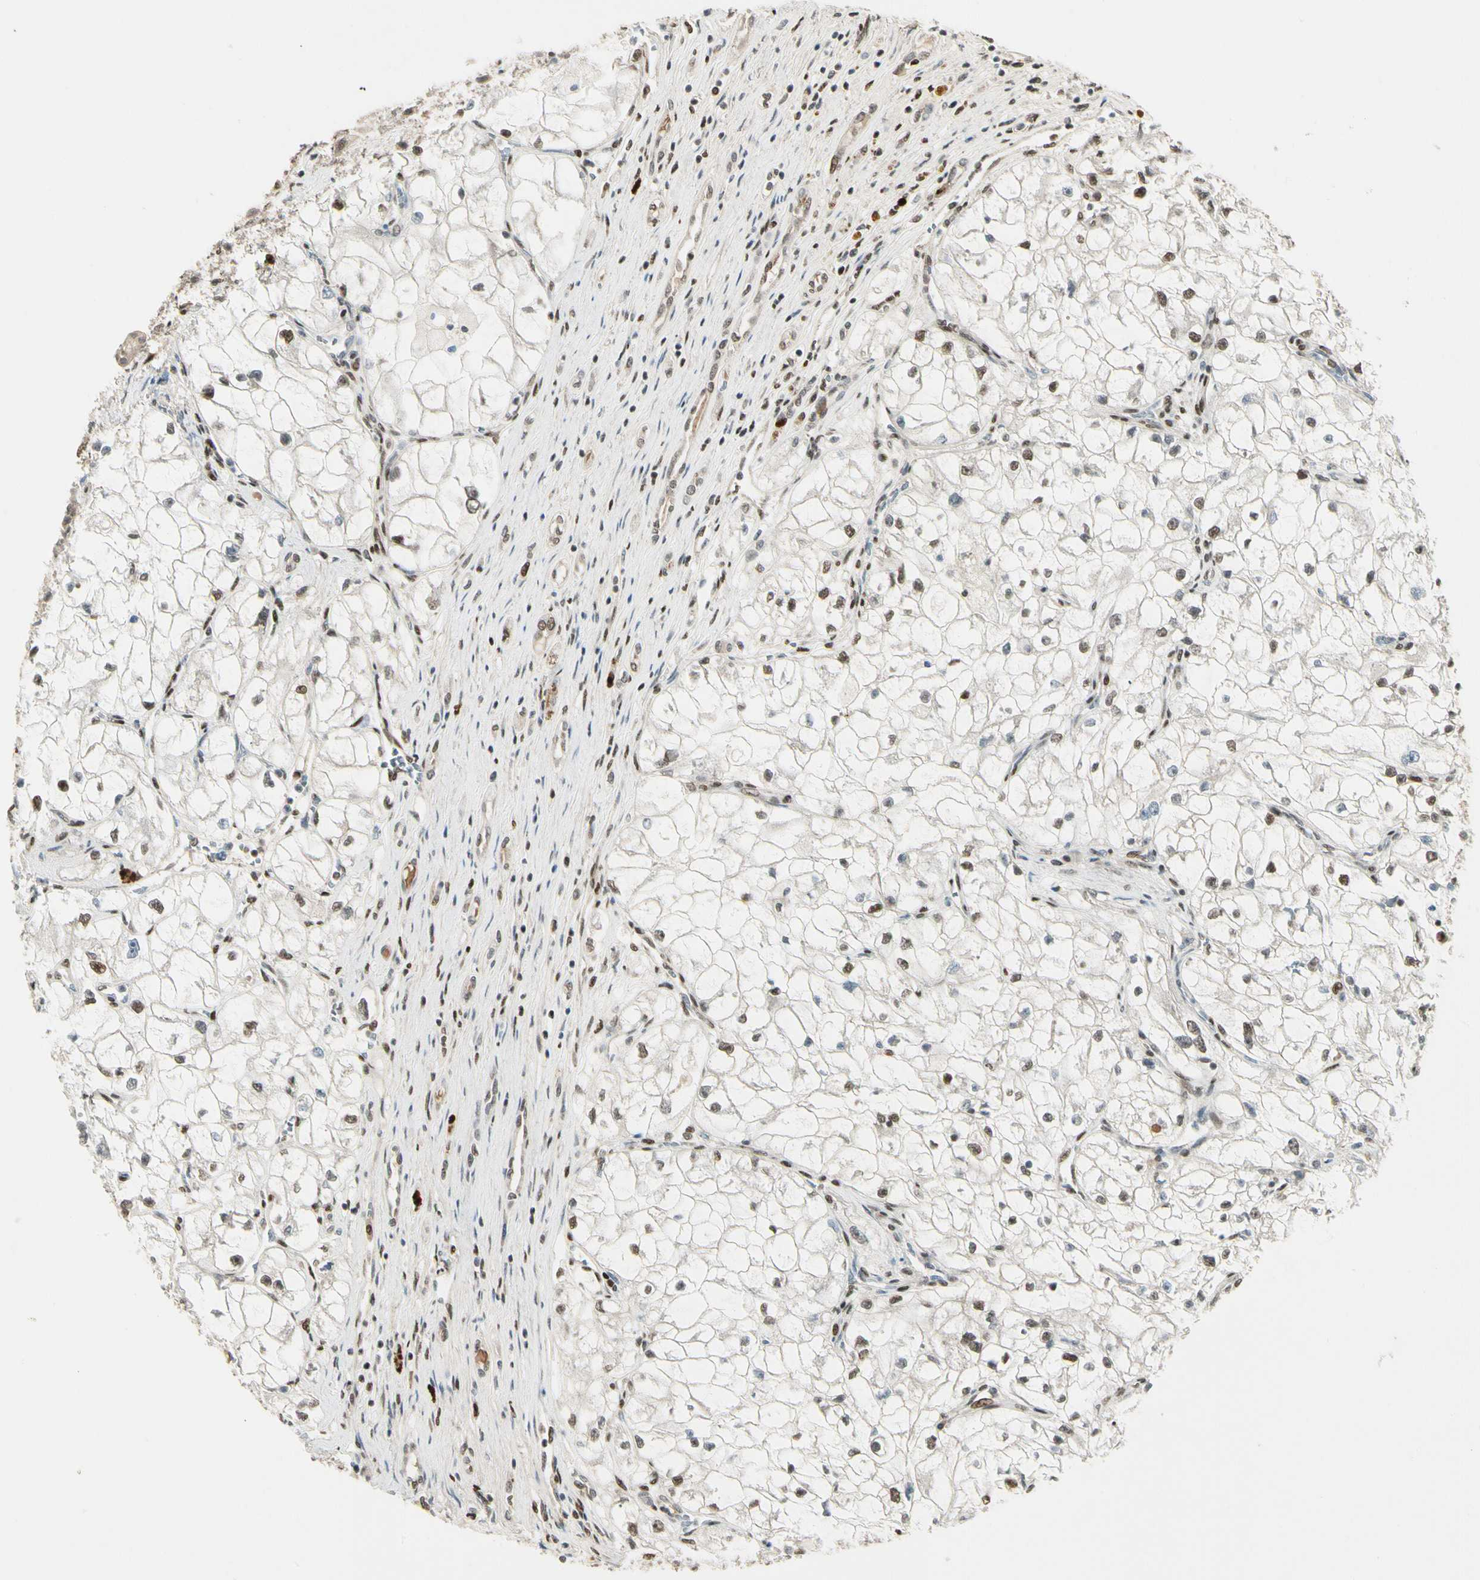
{"staining": {"intensity": "weak", "quantity": "25%-75%", "location": "nuclear"}, "tissue": "renal cancer", "cell_type": "Tumor cells", "image_type": "cancer", "snomed": [{"axis": "morphology", "description": "Adenocarcinoma, NOS"}, {"axis": "topography", "description": "Kidney"}], "caption": "Immunohistochemical staining of human adenocarcinoma (renal) demonstrates weak nuclear protein expression in approximately 25%-75% of tumor cells.", "gene": "GTF3A", "patient": {"sex": "female", "age": 70}}